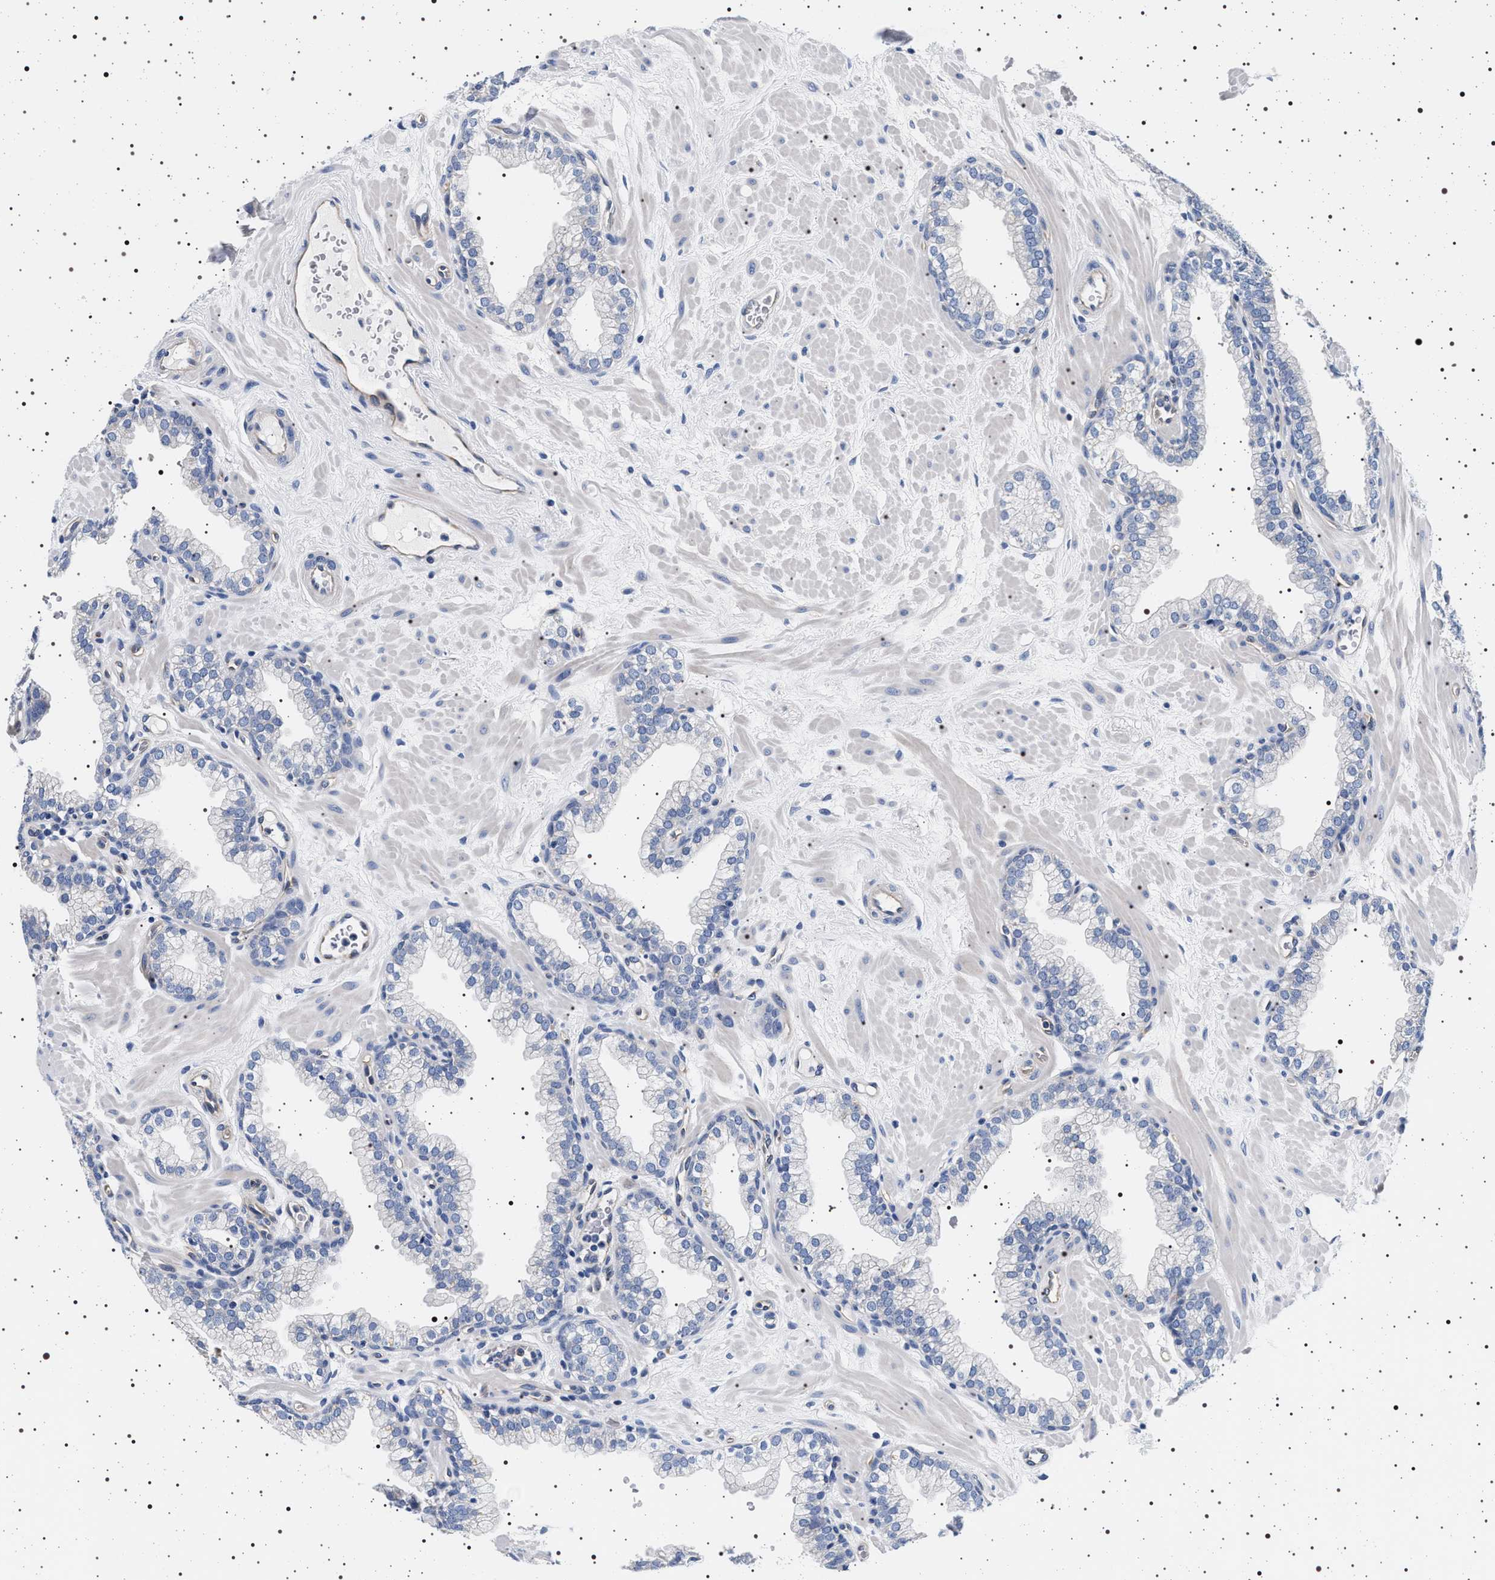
{"staining": {"intensity": "negative", "quantity": "none", "location": "none"}, "tissue": "prostate", "cell_type": "Glandular cells", "image_type": "normal", "snomed": [{"axis": "morphology", "description": "Normal tissue, NOS"}, {"axis": "morphology", "description": "Urothelial carcinoma, Low grade"}, {"axis": "topography", "description": "Urinary bladder"}, {"axis": "topography", "description": "Prostate"}], "caption": "Human prostate stained for a protein using IHC exhibits no positivity in glandular cells.", "gene": "HSD17B1", "patient": {"sex": "male", "age": 60}}